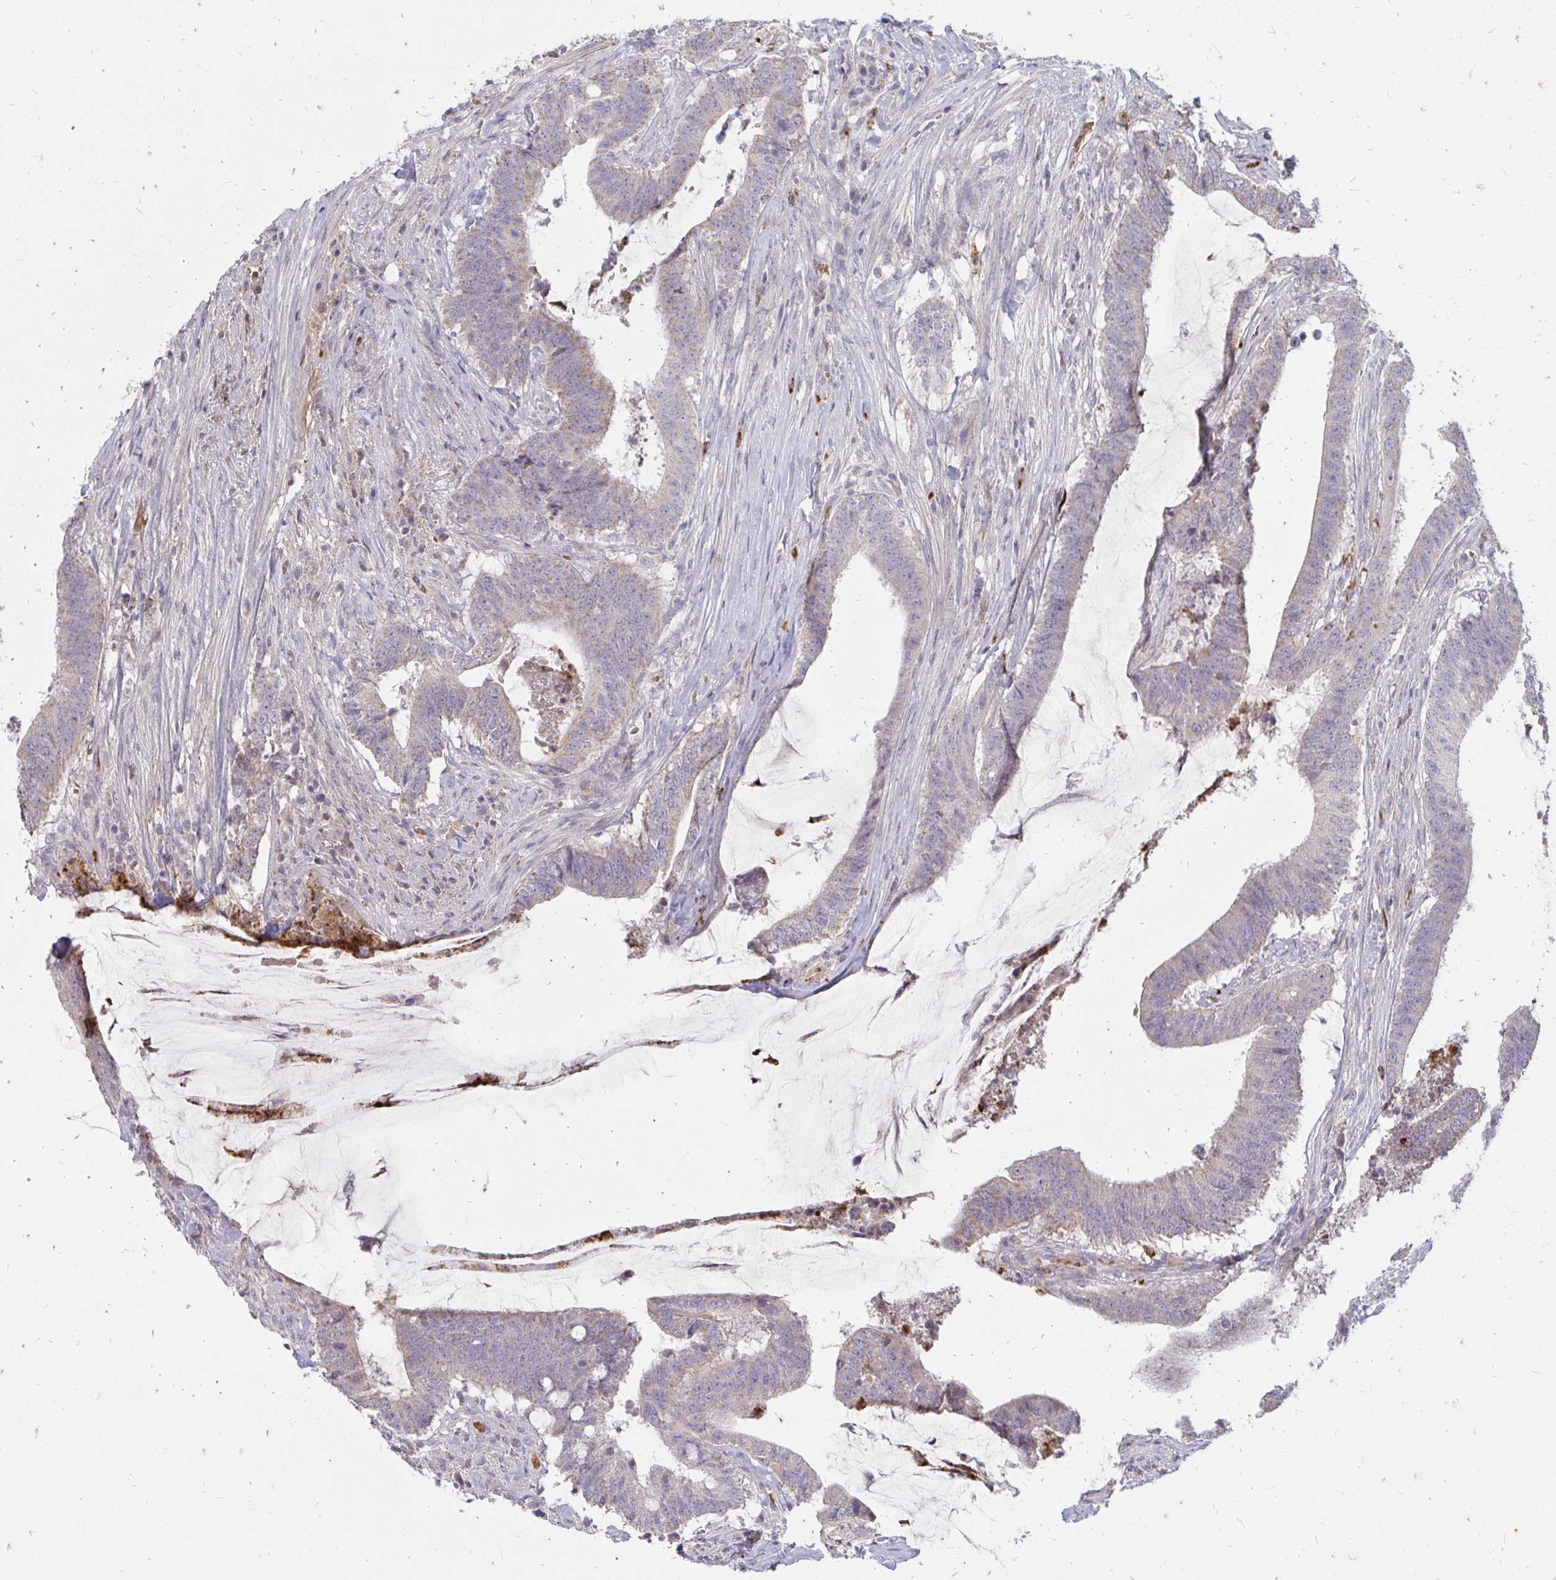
{"staining": {"intensity": "weak", "quantity": "<25%", "location": "cytoplasmic/membranous"}, "tissue": "colorectal cancer", "cell_type": "Tumor cells", "image_type": "cancer", "snomed": [{"axis": "morphology", "description": "Adenocarcinoma, NOS"}, {"axis": "topography", "description": "Colon"}], "caption": "Colorectal cancer (adenocarcinoma) was stained to show a protein in brown. There is no significant expression in tumor cells.", "gene": "RAB33A", "patient": {"sex": "female", "age": 43}}